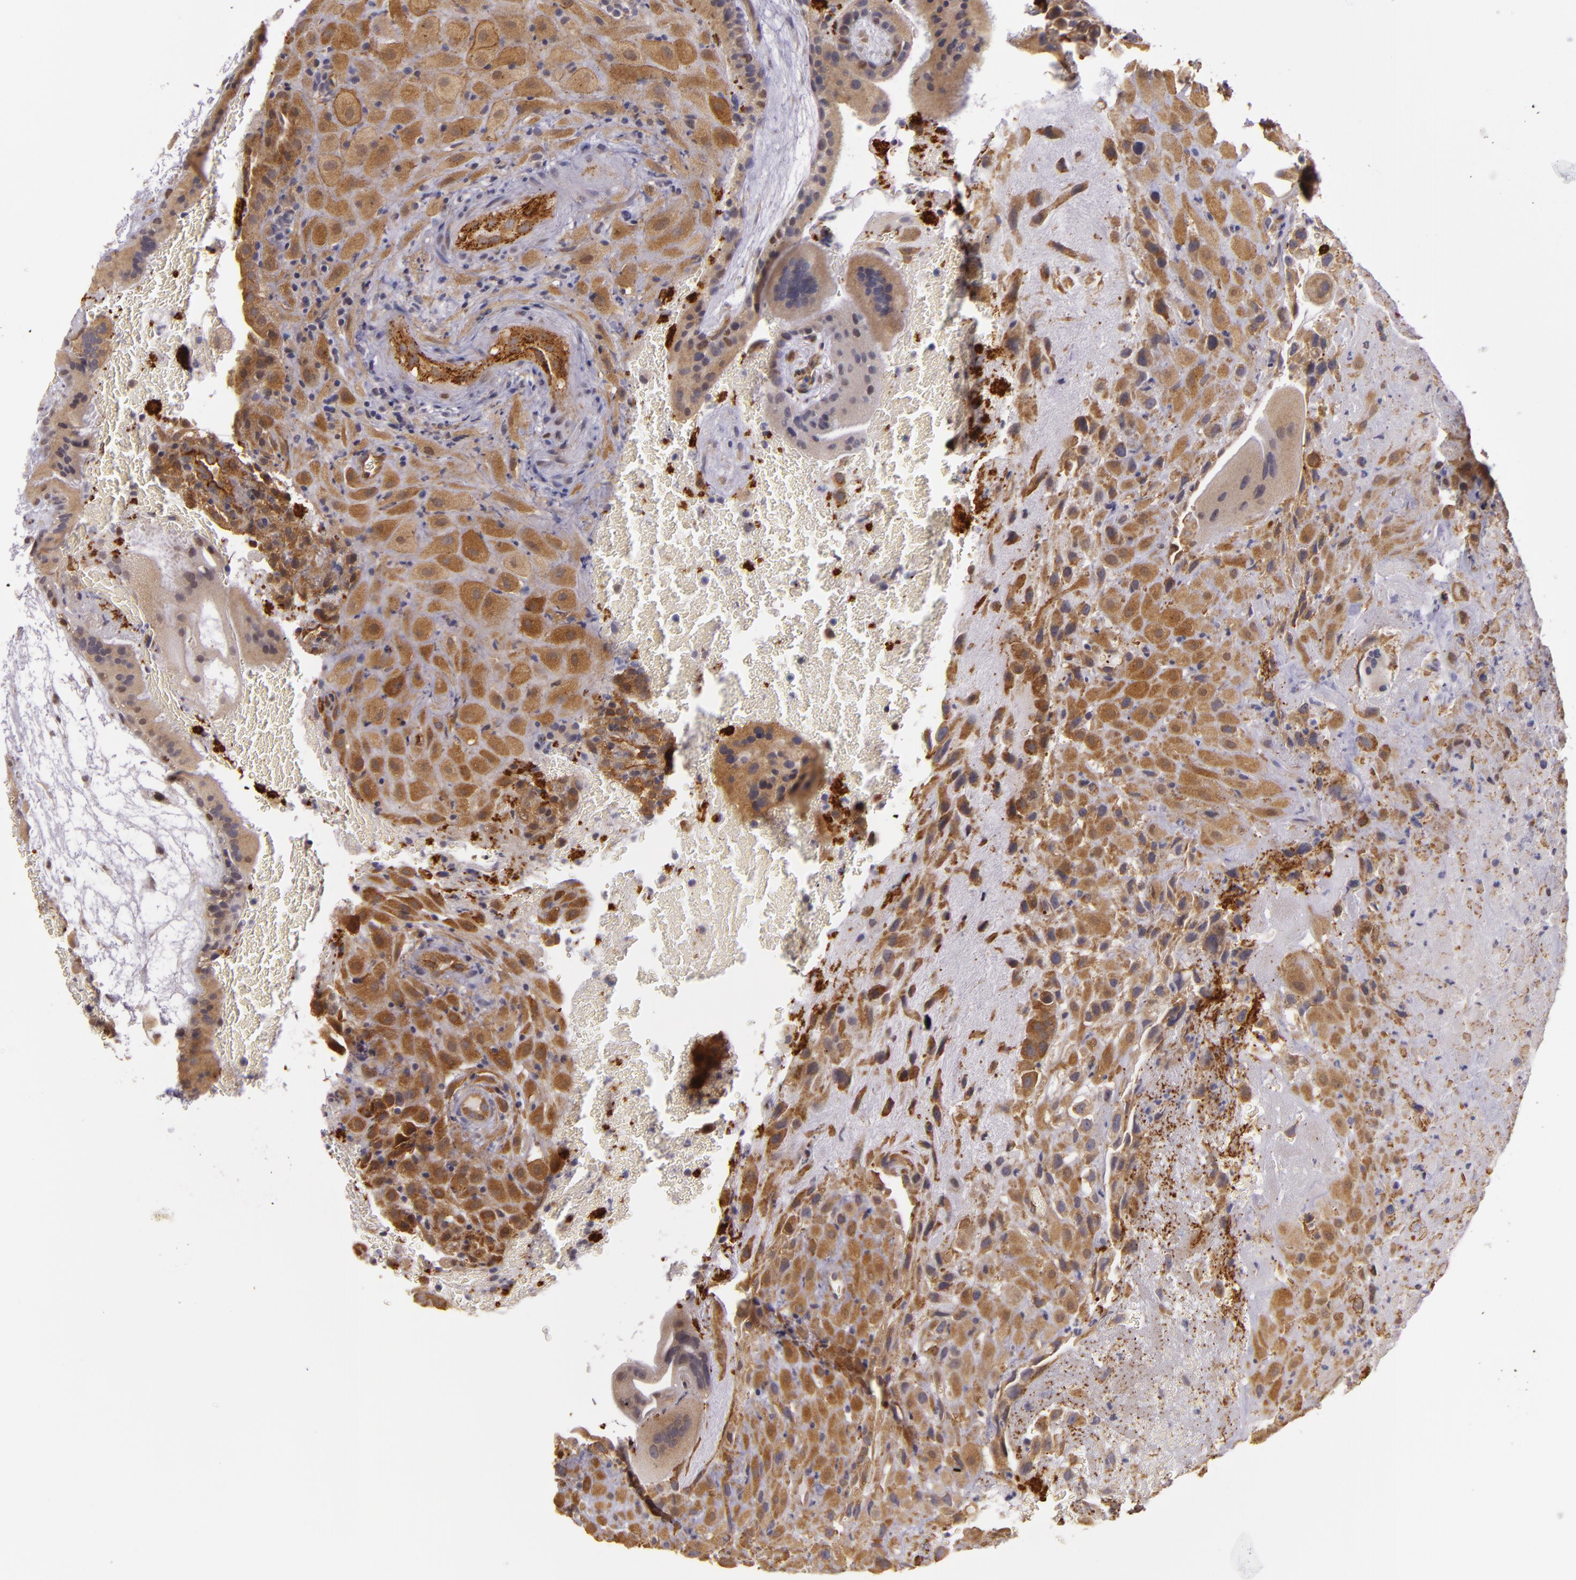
{"staining": {"intensity": "moderate", "quantity": ">75%", "location": "cytoplasmic/membranous"}, "tissue": "placenta", "cell_type": "Decidual cells", "image_type": "normal", "snomed": [{"axis": "morphology", "description": "Normal tissue, NOS"}, {"axis": "topography", "description": "Placenta"}], "caption": "DAB immunohistochemical staining of unremarkable placenta reveals moderate cytoplasmic/membranous protein positivity in about >75% of decidual cells.", "gene": "SYTL4", "patient": {"sex": "female", "age": 19}}